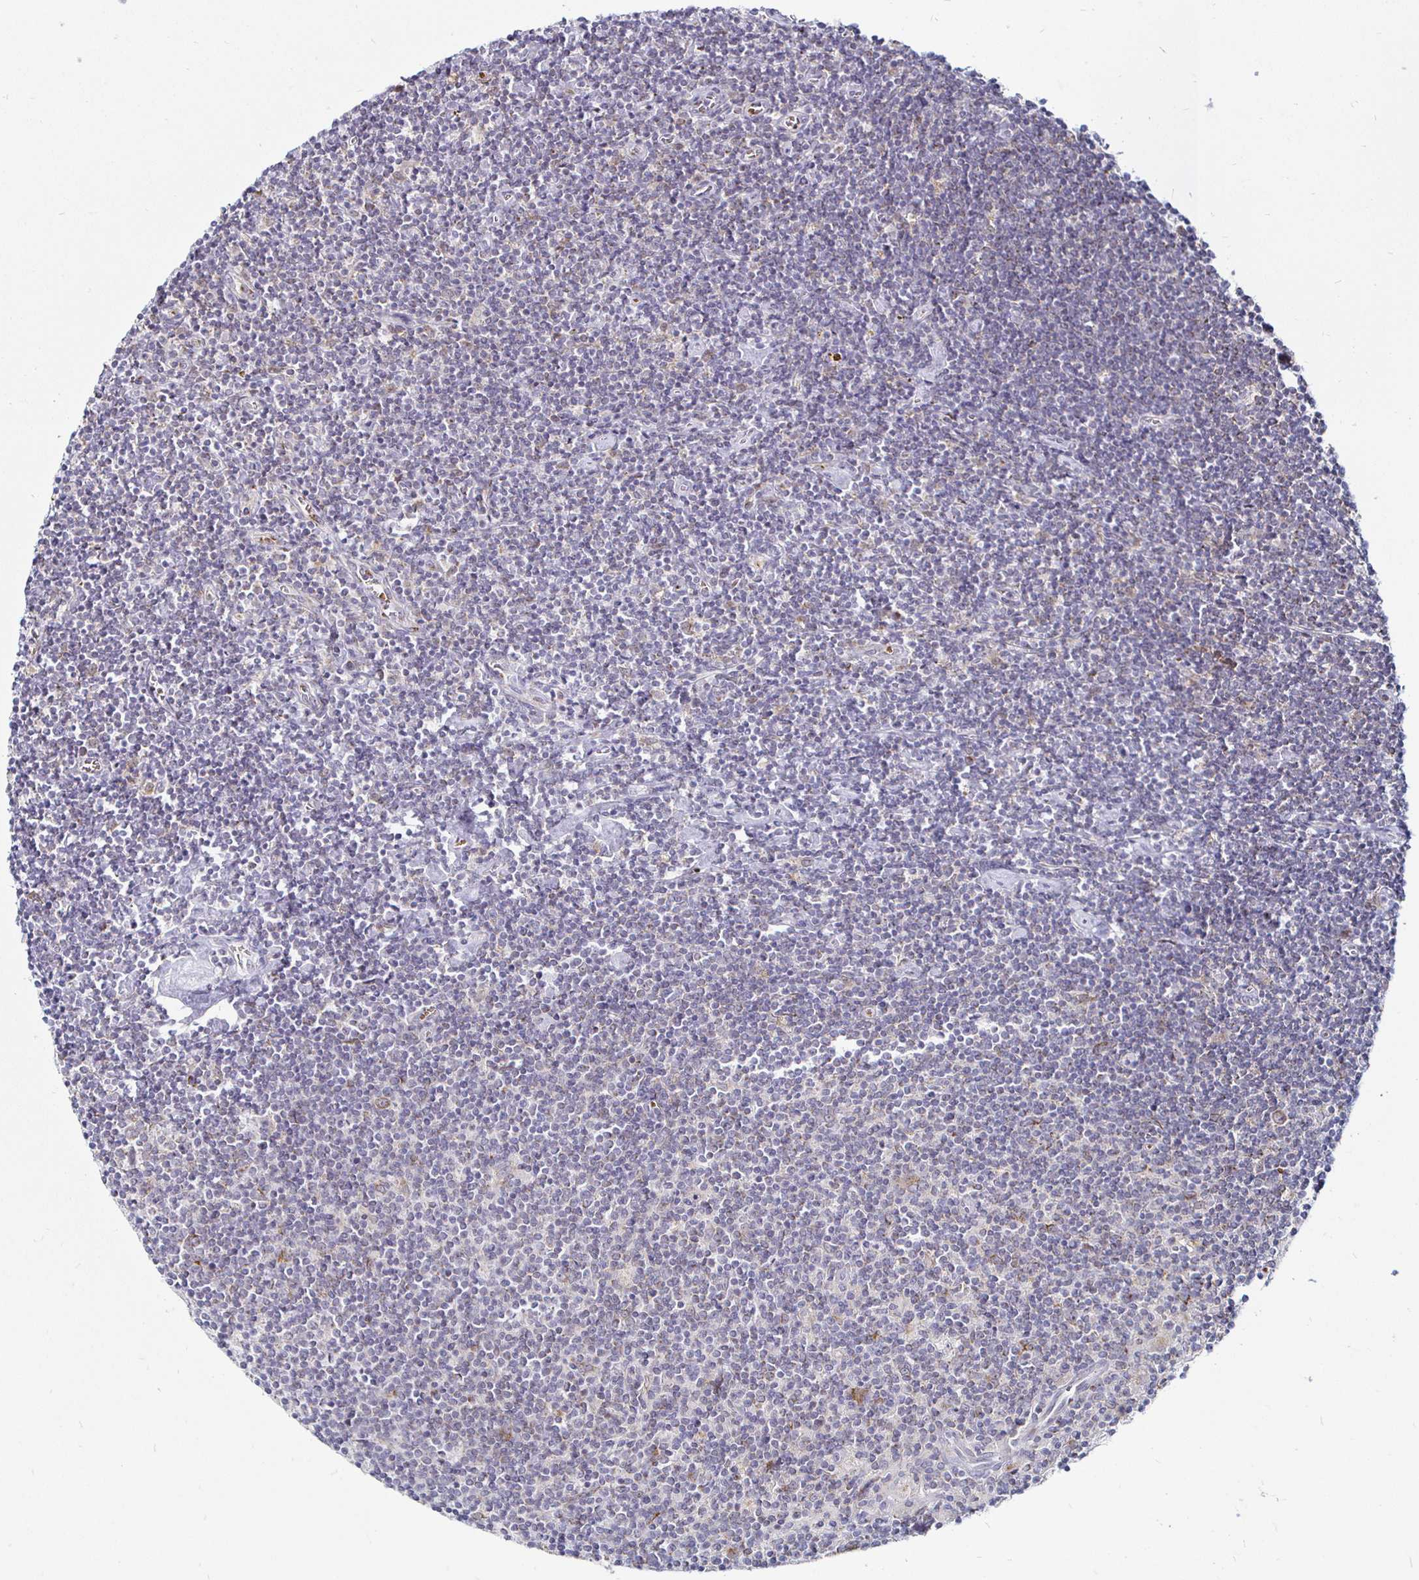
{"staining": {"intensity": "negative", "quantity": "none", "location": "none"}, "tissue": "lymphoma", "cell_type": "Tumor cells", "image_type": "cancer", "snomed": [{"axis": "morphology", "description": "Hodgkin's disease, NOS"}, {"axis": "topography", "description": "Lymph node"}], "caption": "DAB immunohistochemical staining of lymphoma exhibits no significant positivity in tumor cells.", "gene": "ATG3", "patient": {"sex": "male", "age": 40}}